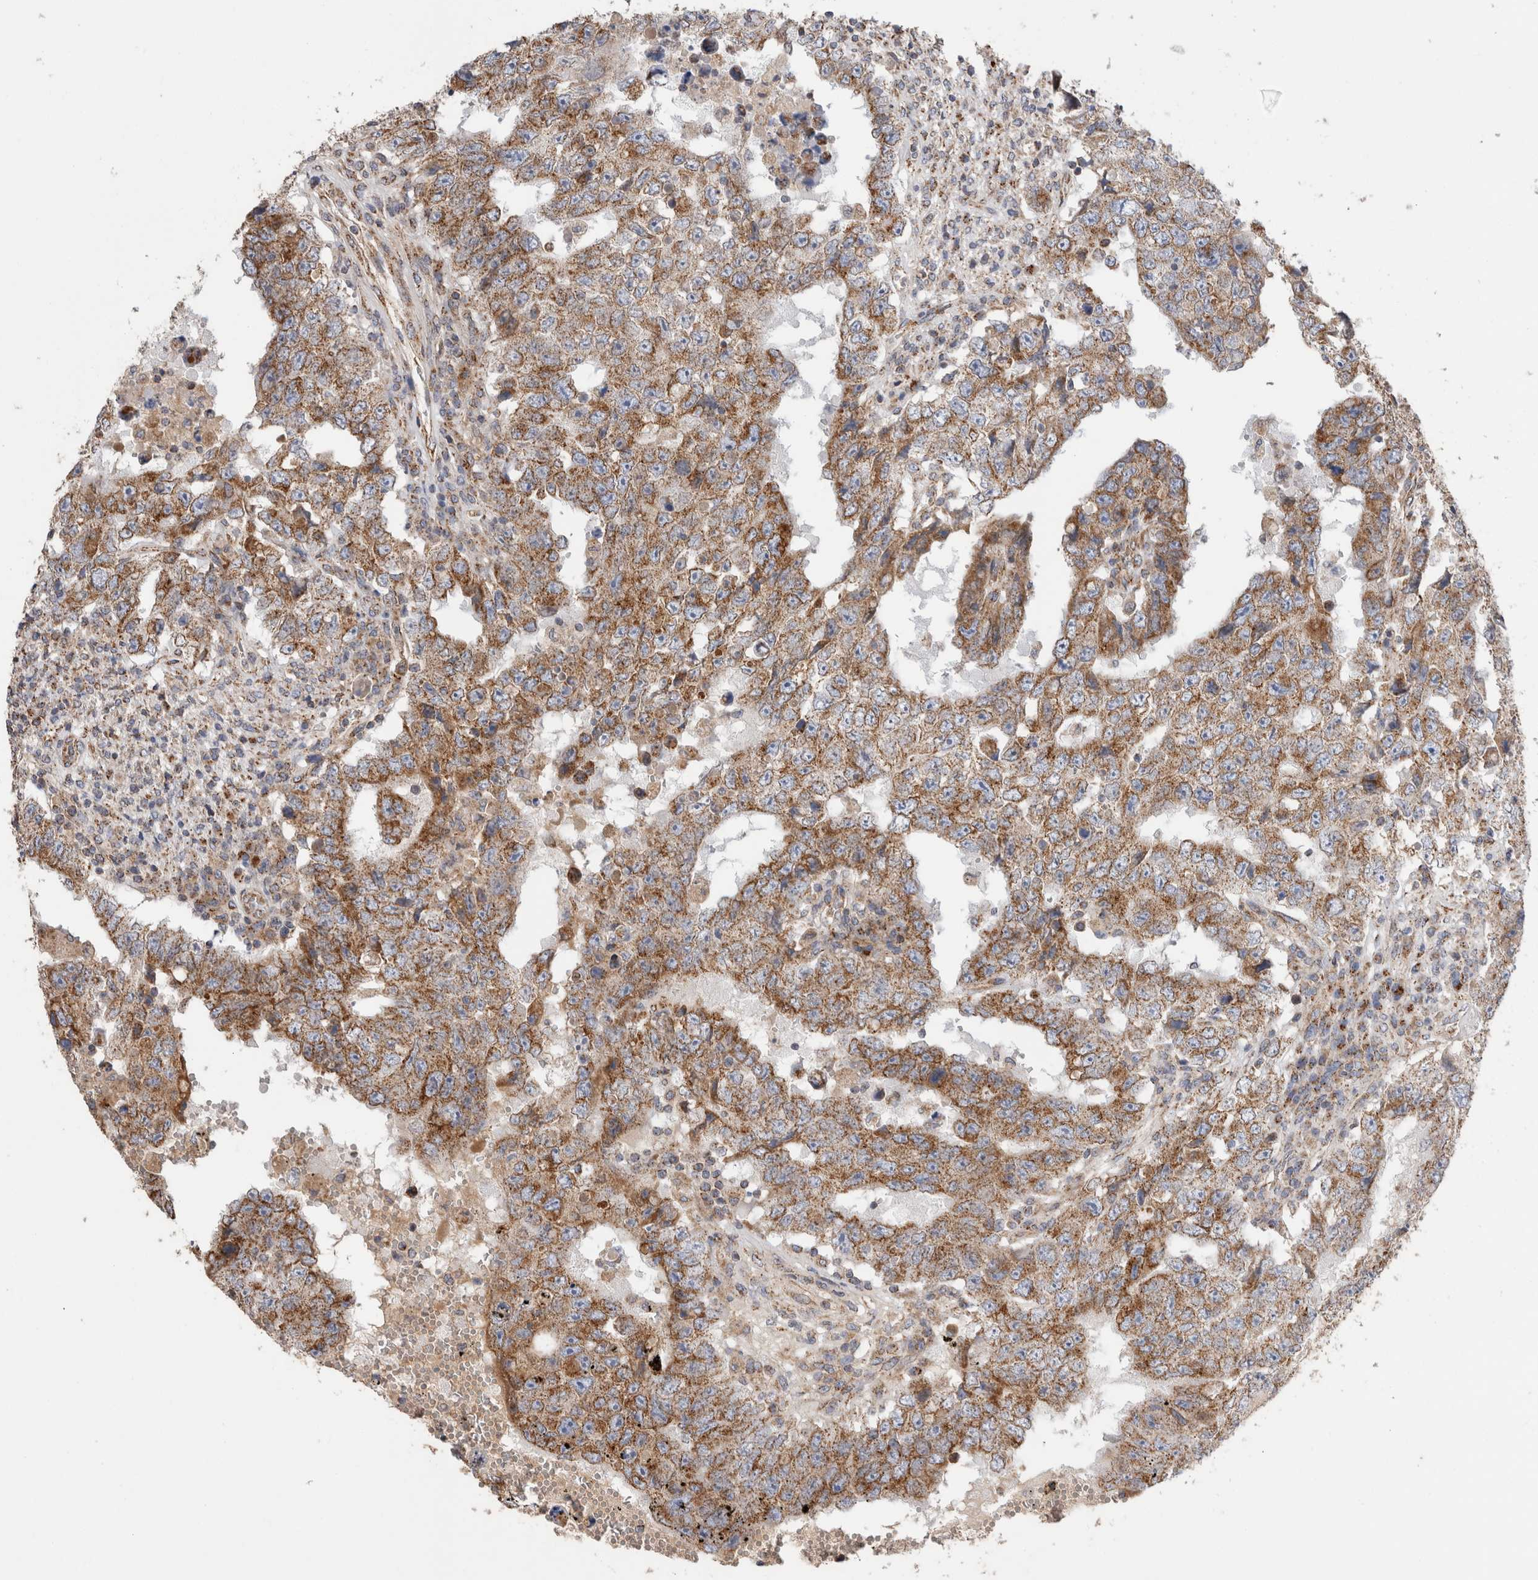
{"staining": {"intensity": "moderate", "quantity": ">75%", "location": "cytoplasmic/membranous"}, "tissue": "testis cancer", "cell_type": "Tumor cells", "image_type": "cancer", "snomed": [{"axis": "morphology", "description": "Carcinoma, Embryonal, NOS"}, {"axis": "topography", "description": "Testis"}], "caption": "Human testis cancer stained with a brown dye exhibits moderate cytoplasmic/membranous positive expression in about >75% of tumor cells.", "gene": "IARS2", "patient": {"sex": "male", "age": 26}}